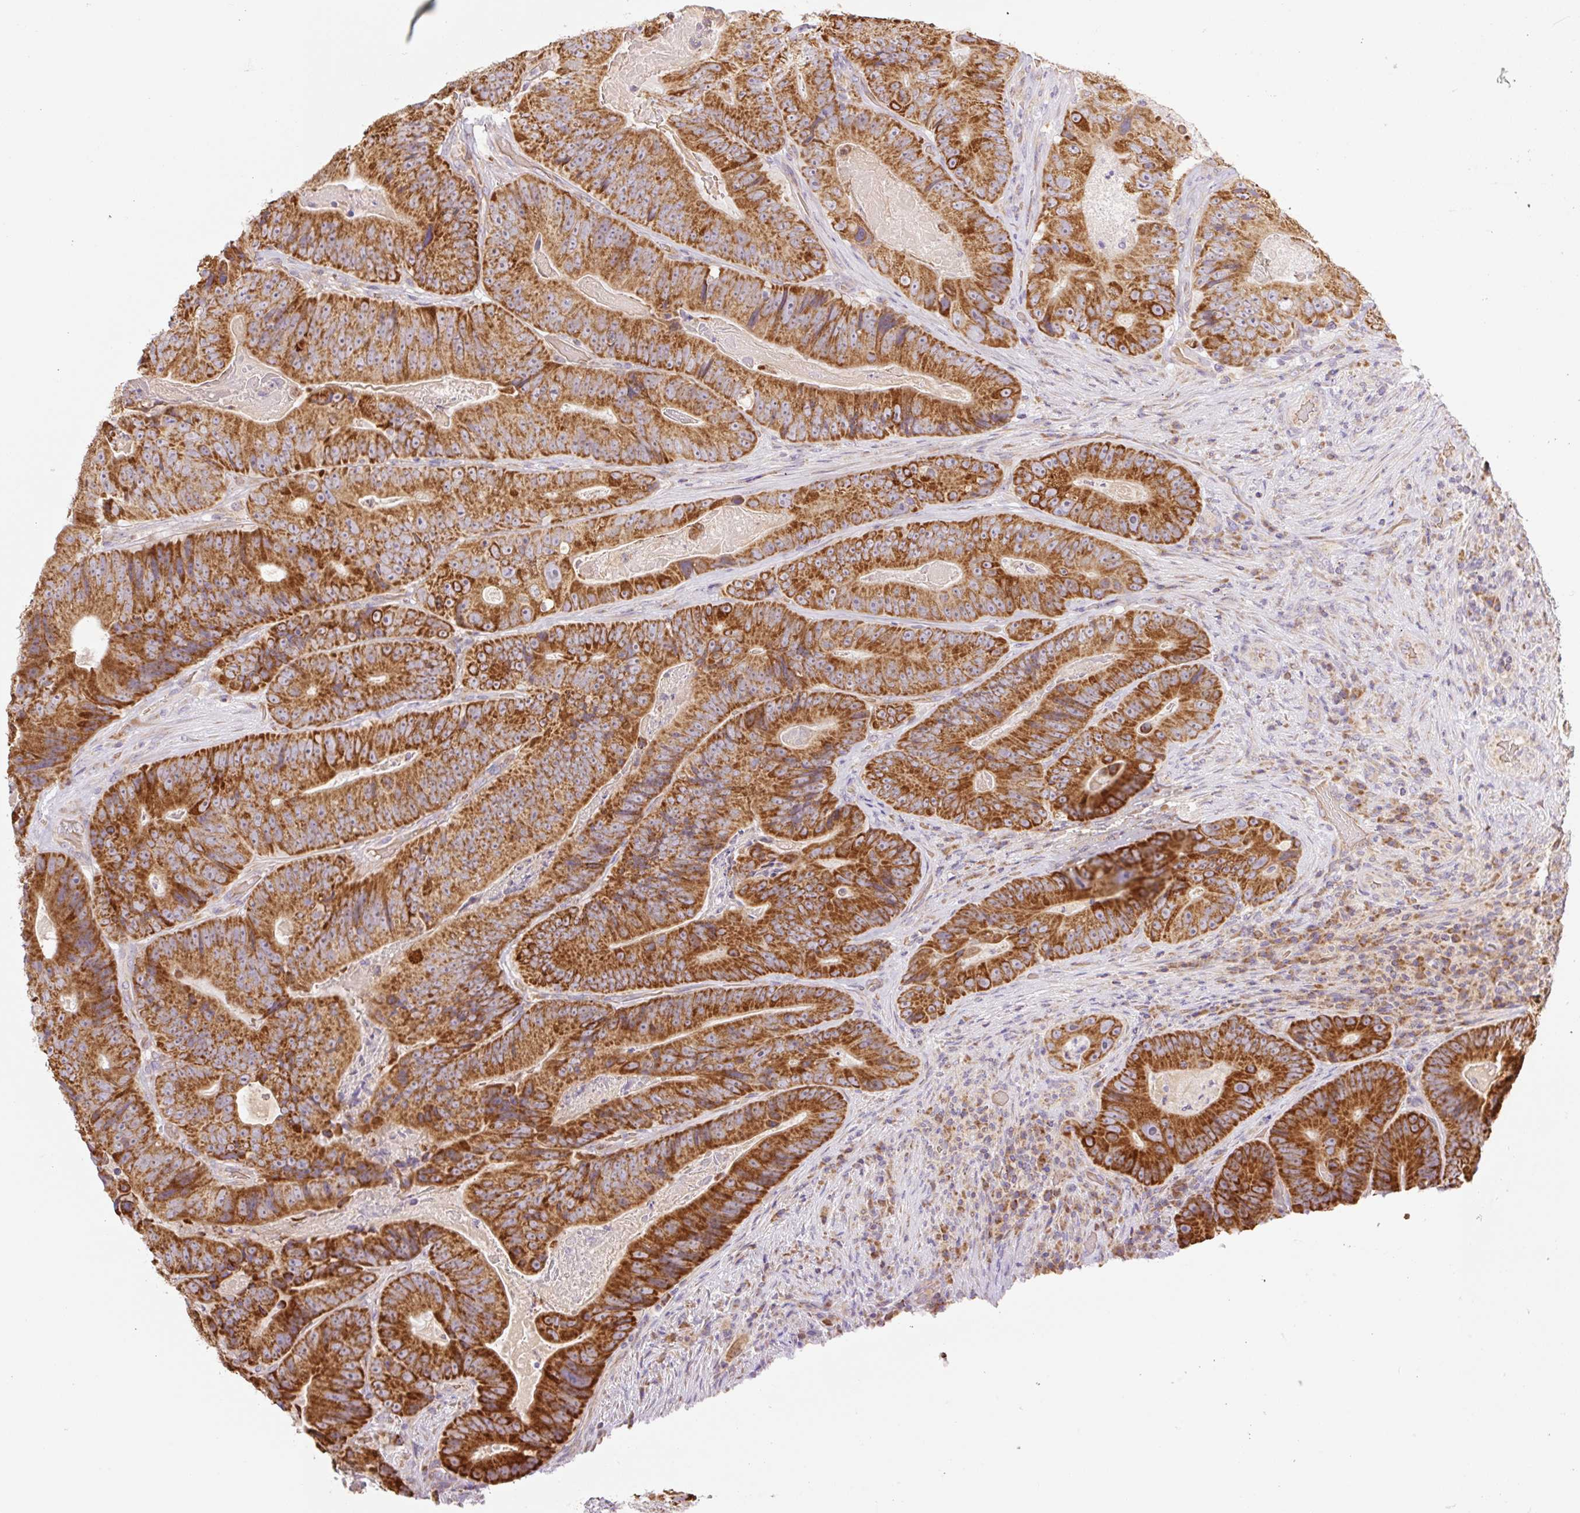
{"staining": {"intensity": "strong", "quantity": ">75%", "location": "cytoplasmic/membranous"}, "tissue": "colorectal cancer", "cell_type": "Tumor cells", "image_type": "cancer", "snomed": [{"axis": "morphology", "description": "Adenocarcinoma, NOS"}, {"axis": "topography", "description": "Colon"}], "caption": "An image of human colorectal cancer stained for a protein exhibits strong cytoplasmic/membranous brown staining in tumor cells. The staining was performed using DAB to visualize the protein expression in brown, while the nuclei were stained in blue with hematoxylin (Magnification: 20x).", "gene": "GOSR2", "patient": {"sex": "female", "age": 86}}